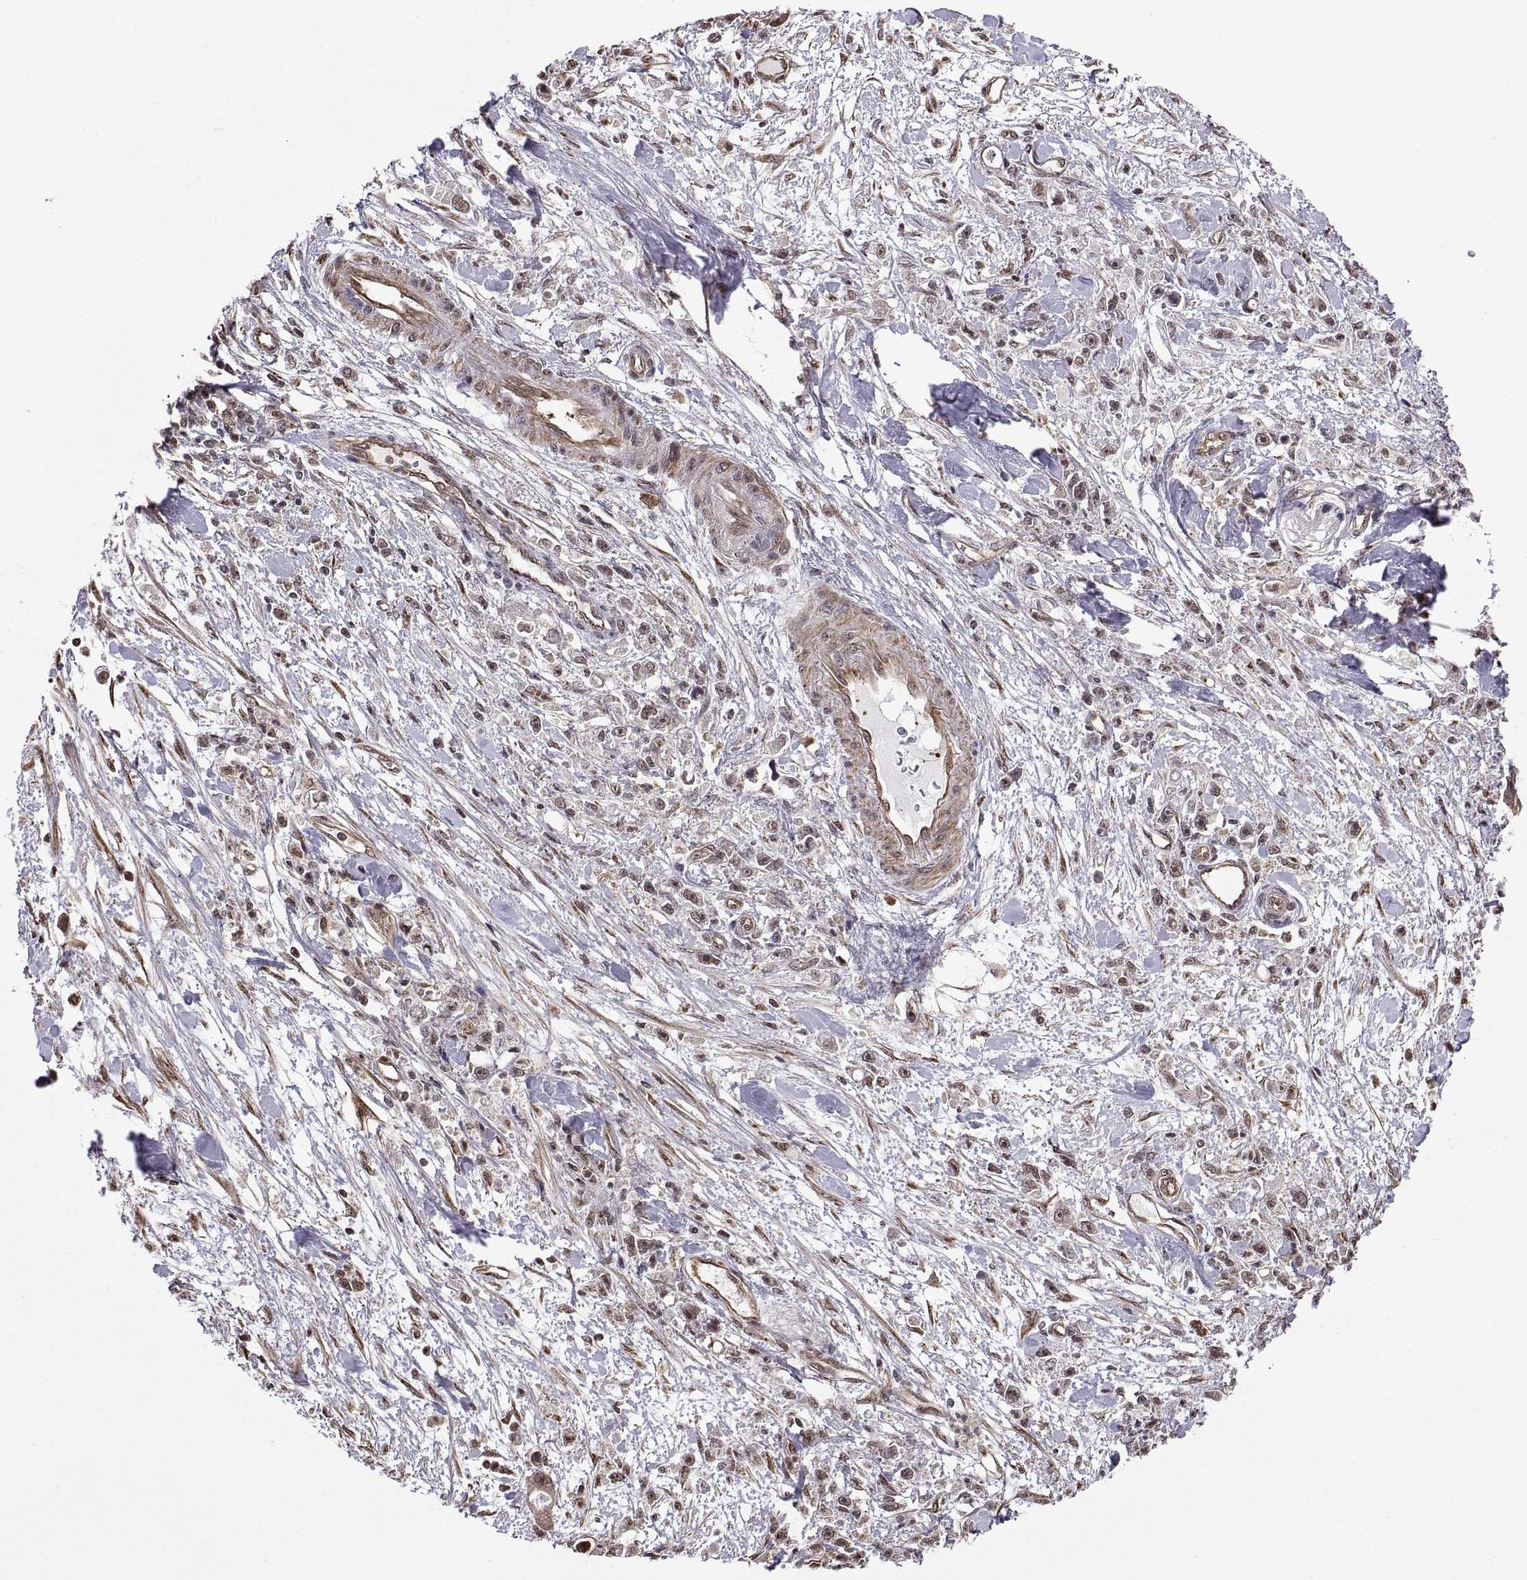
{"staining": {"intensity": "negative", "quantity": "none", "location": "none"}, "tissue": "stomach cancer", "cell_type": "Tumor cells", "image_type": "cancer", "snomed": [{"axis": "morphology", "description": "Adenocarcinoma, NOS"}, {"axis": "topography", "description": "Stomach"}], "caption": "This is an IHC micrograph of human adenocarcinoma (stomach). There is no positivity in tumor cells.", "gene": "ARRB1", "patient": {"sex": "female", "age": 59}}